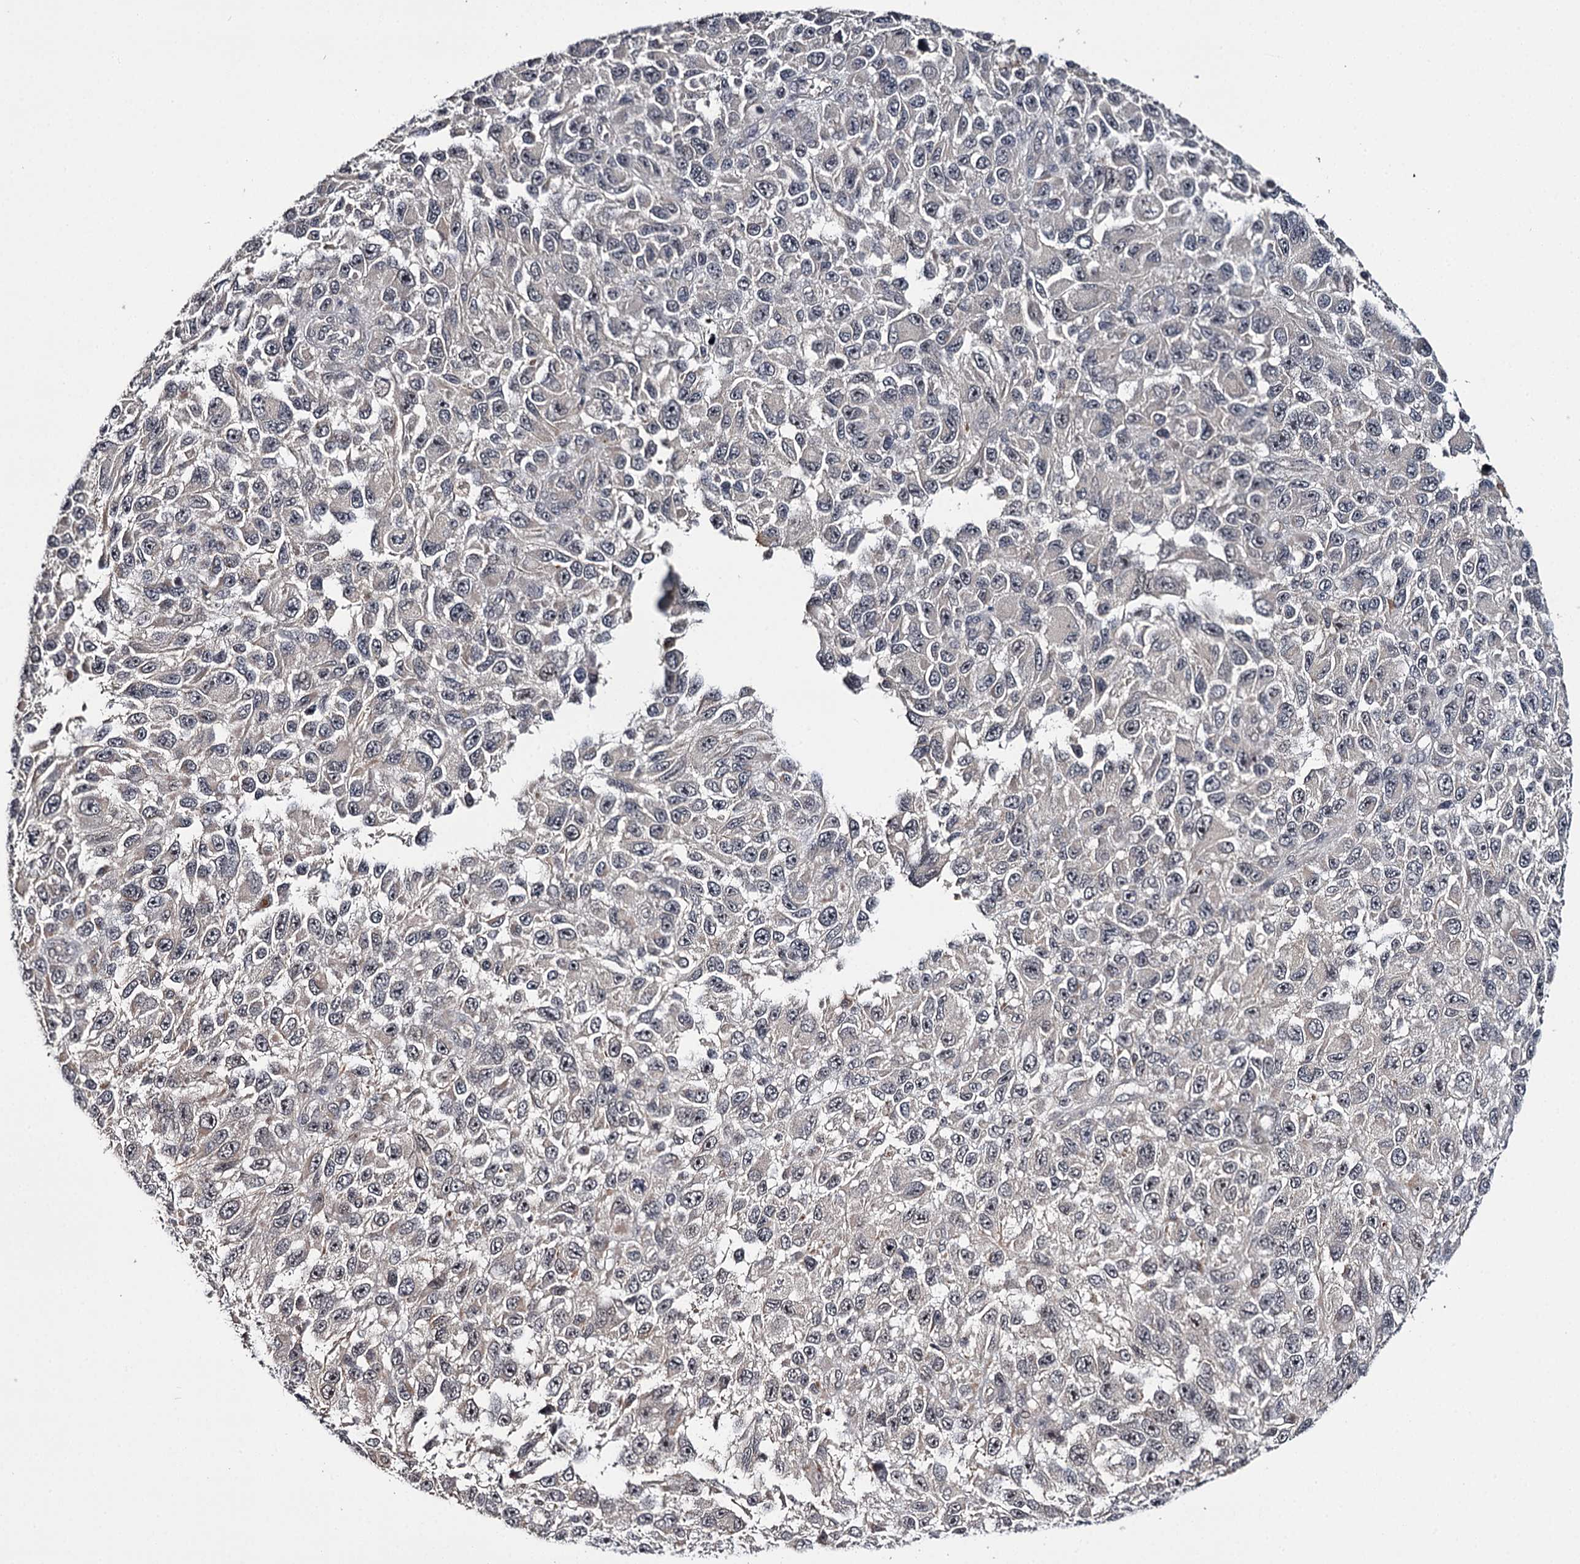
{"staining": {"intensity": "negative", "quantity": "none", "location": "none"}, "tissue": "melanoma", "cell_type": "Tumor cells", "image_type": "cancer", "snomed": [{"axis": "morphology", "description": "Malignant melanoma, NOS"}, {"axis": "topography", "description": "Skin"}], "caption": "An immunohistochemistry photomicrograph of melanoma is shown. There is no staining in tumor cells of melanoma.", "gene": "CWF19L2", "patient": {"sex": "female", "age": 96}}